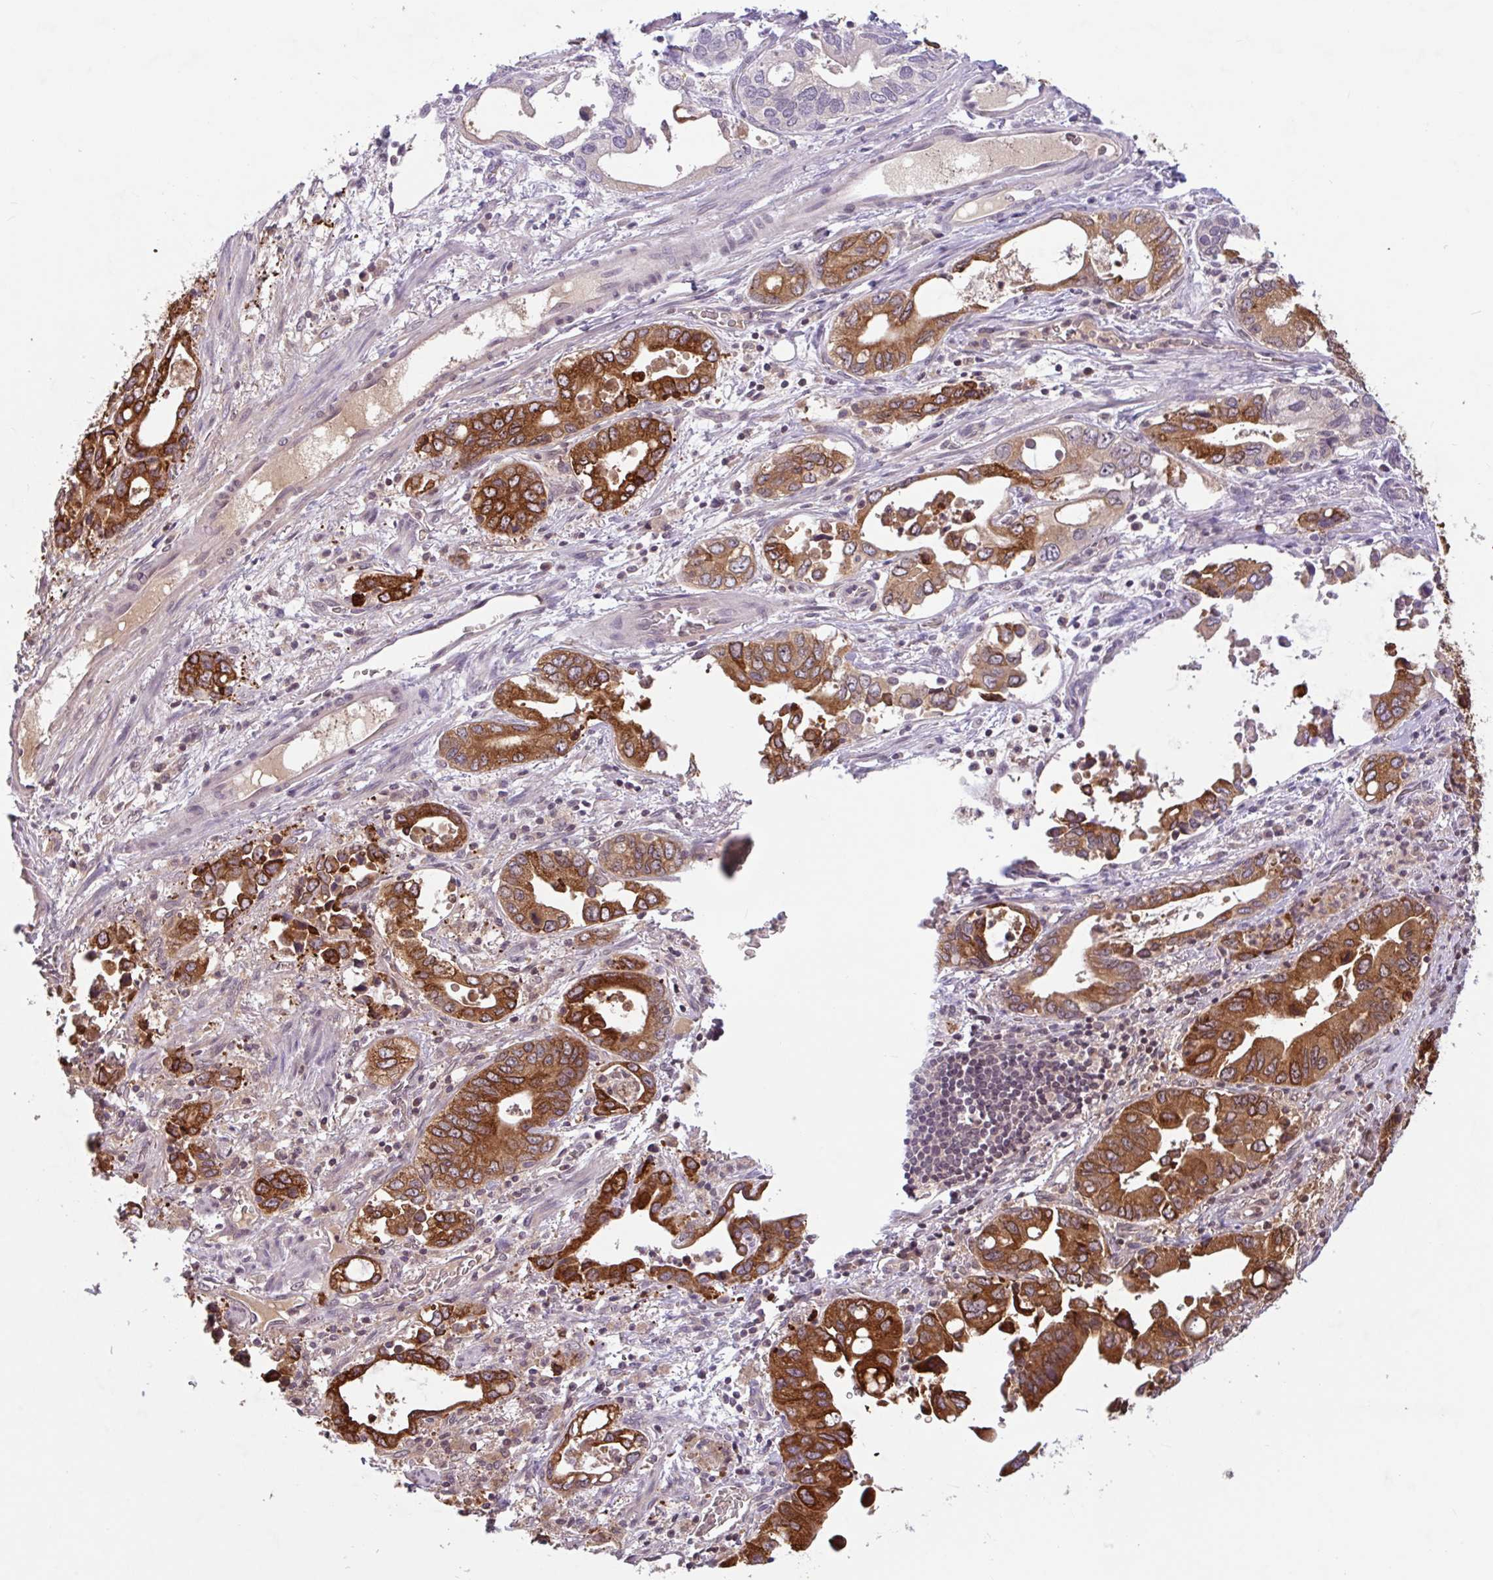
{"staining": {"intensity": "strong", "quantity": ">75%", "location": "cytoplasmic/membranous"}, "tissue": "stomach cancer", "cell_type": "Tumor cells", "image_type": "cancer", "snomed": [{"axis": "morphology", "description": "Adenocarcinoma, NOS"}, {"axis": "topography", "description": "Stomach, upper"}], "caption": "Immunohistochemical staining of human stomach adenocarcinoma exhibits high levels of strong cytoplasmic/membranous protein staining in about >75% of tumor cells. The protein is stained brown, and the nuclei are stained in blue (DAB (3,3'-diaminobenzidine) IHC with brightfield microscopy, high magnification).", "gene": "CTSE", "patient": {"sex": "male", "age": 74}}